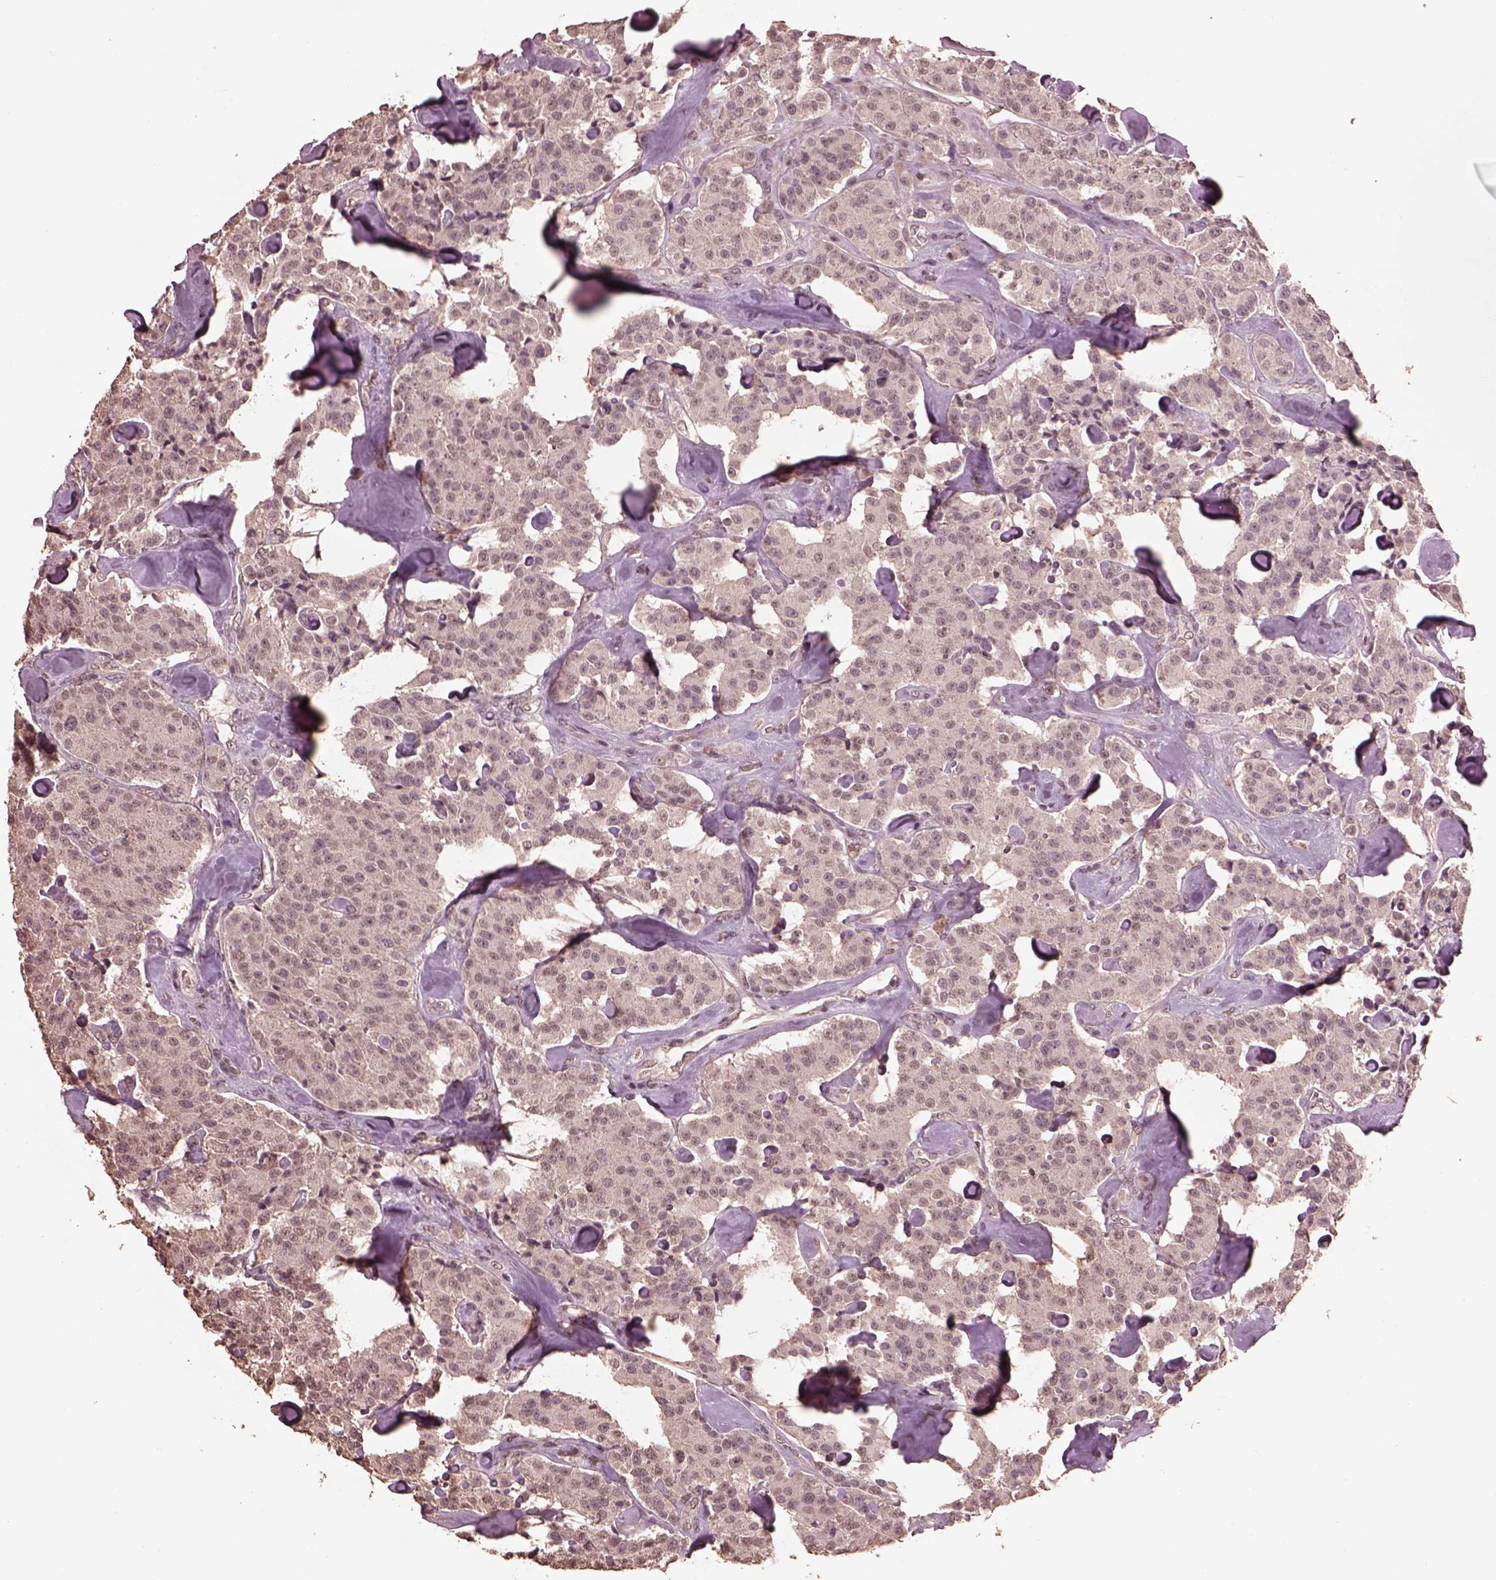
{"staining": {"intensity": "negative", "quantity": "none", "location": "none"}, "tissue": "carcinoid", "cell_type": "Tumor cells", "image_type": "cancer", "snomed": [{"axis": "morphology", "description": "Carcinoid, malignant, NOS"}, {"axis": "topography", "description": "Pancreas"}], "caption": "Immunohistochemistry (IHC) micrograph of neoplastic tissue: human carcinoid stained with DAB (3,3'-diaminobenzidine) exhibits no significant protein staining in tumor cells.", "gene": "CPT1C", "patient": {"sex": "male", "age": 41}}